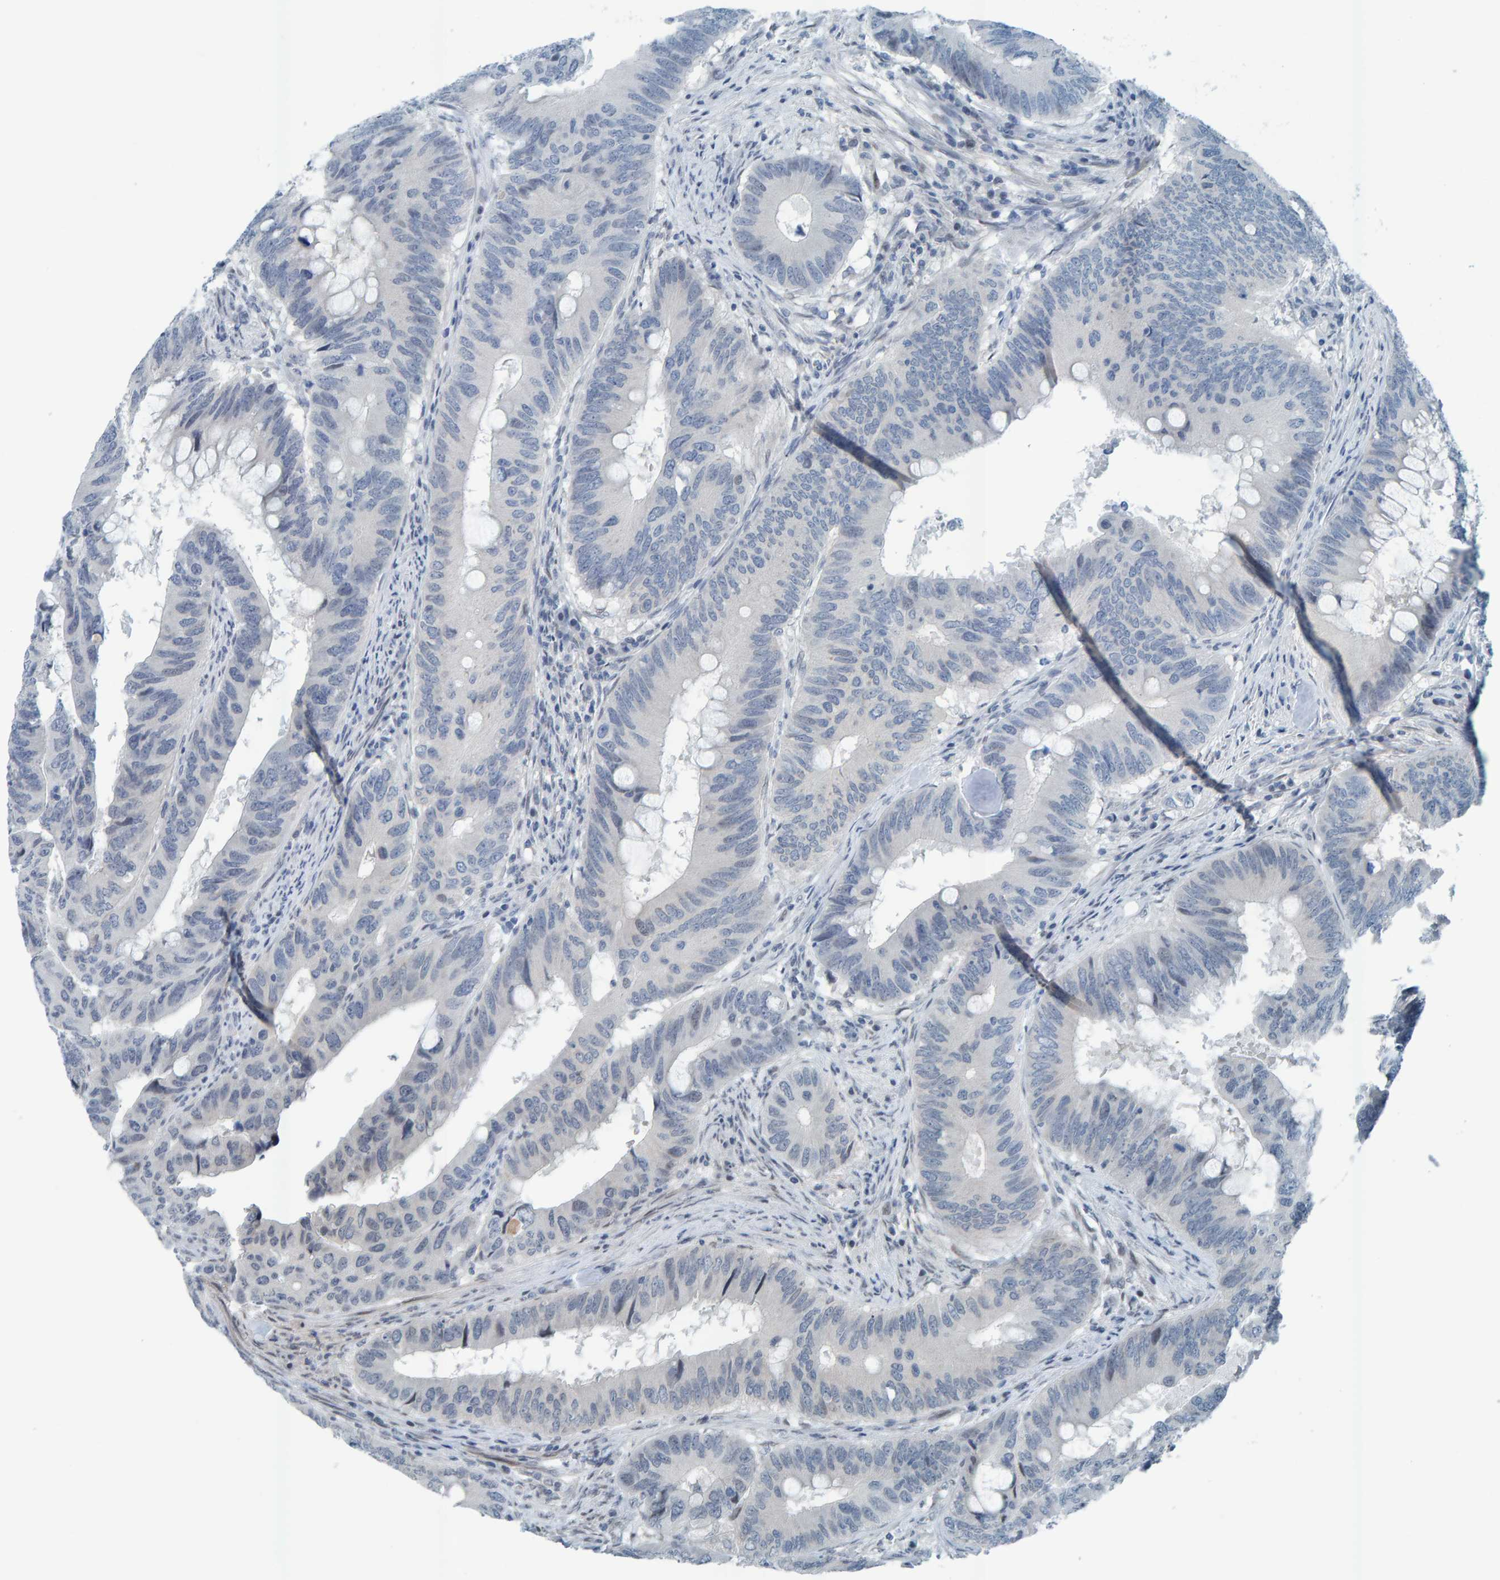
{"staining": {"intensity": "weak", "quantity": "<25%", "location": "nuclear"}, "tissue": "colorectal cancer", "cell_type": "Tumor cells", "image_type": "cancer", "snomed": [{"axis": "morphology", "description": "Adenocarcinoma, NOS"}, {"axis": "topography", "description": "Colon"}], "caption": "Immunohistochemical staining of adenocarcinoma (colorectal) exhibits no significant staining in tumor cells.", "gene": "CNP", "patient": {"sex": "male", "age": 71}}